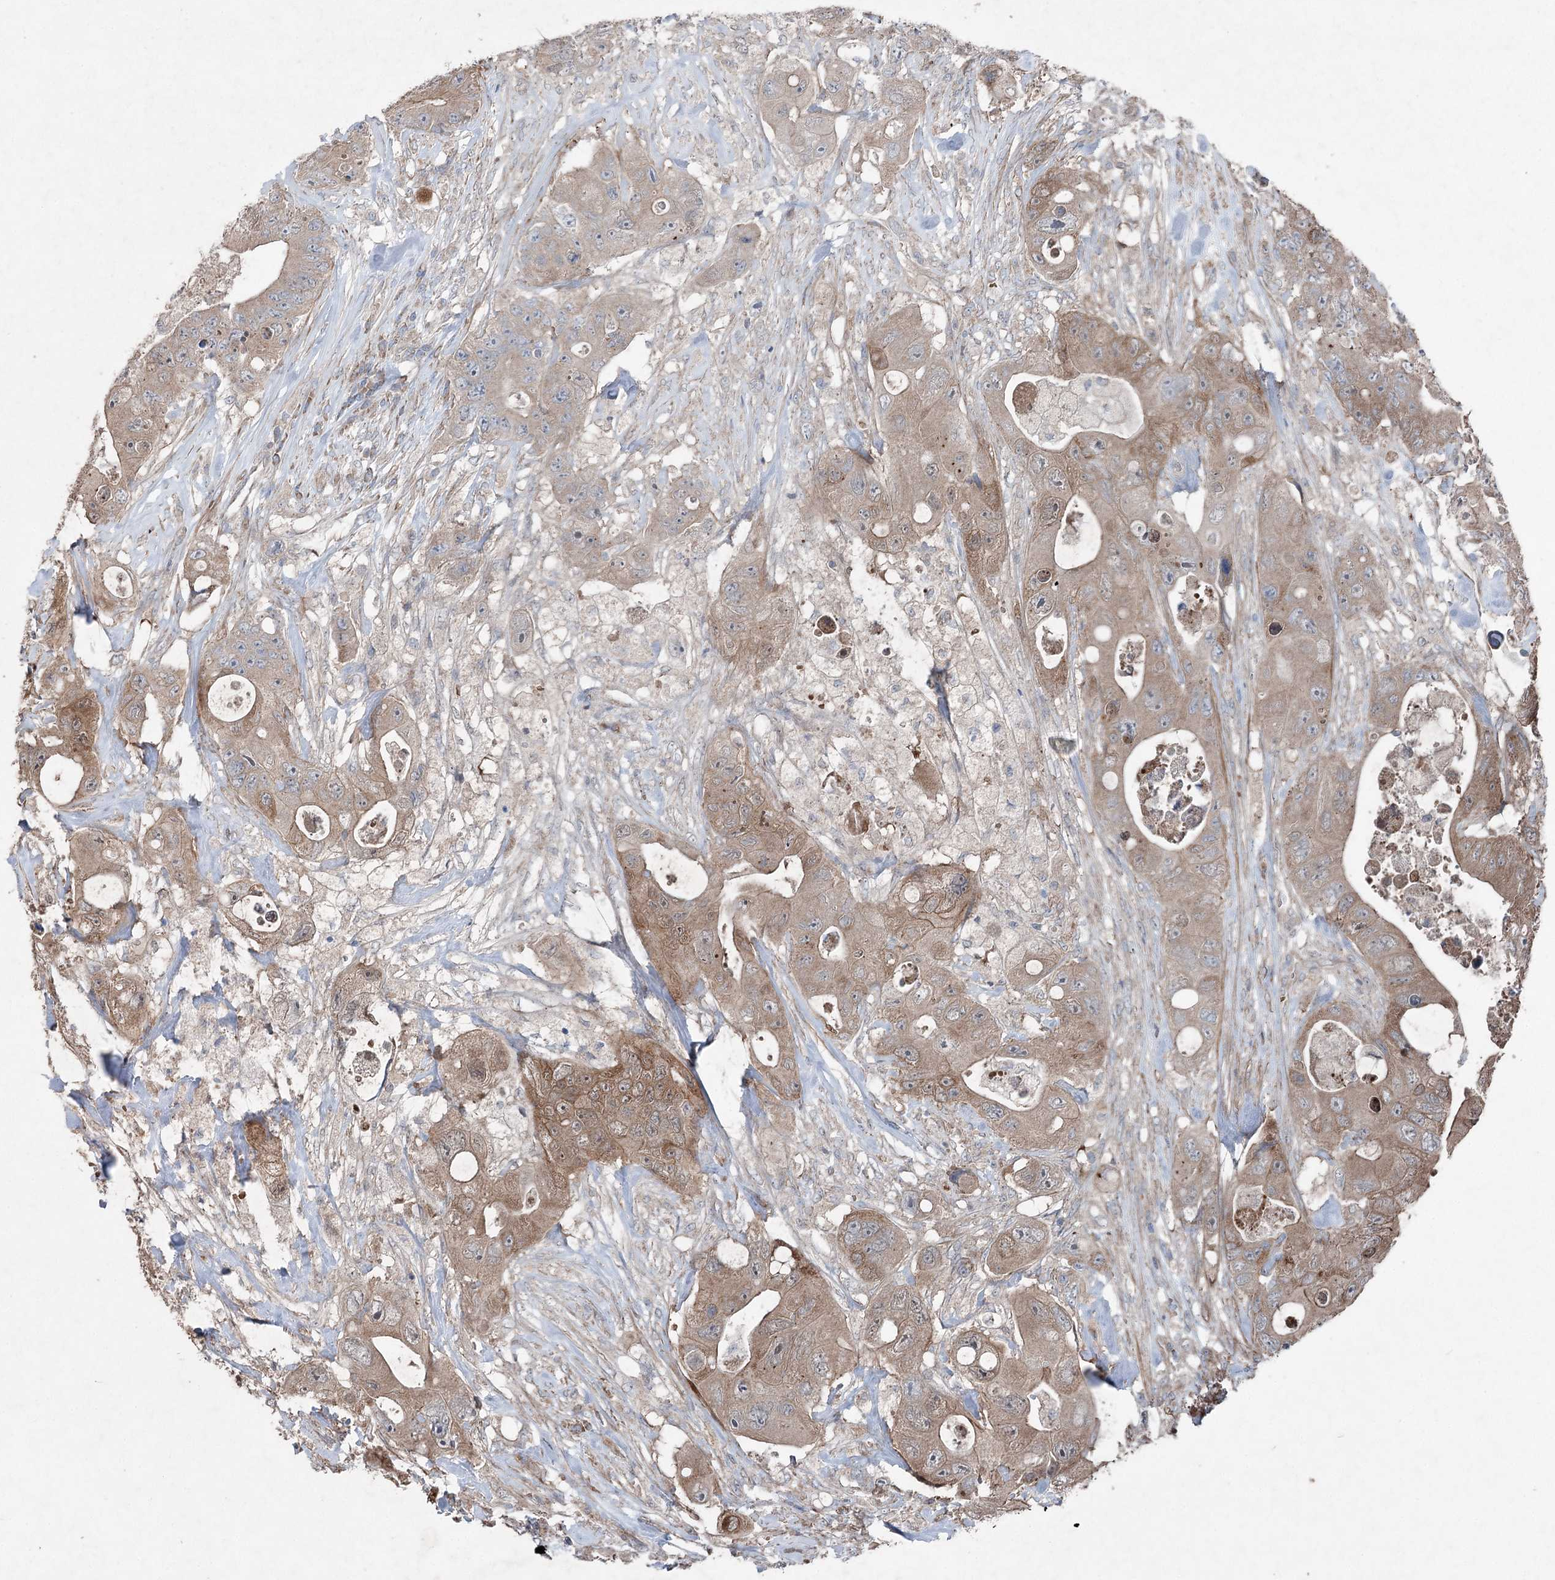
{"staining": {"intensity": "moderate", "quantity": ">75%", "location": "cytoplasmic/membranous"}, "tissue": "colorectal cancer", "cell_type": "Tumor cells", "image_type": "cancer", "snomed": [{"axis": "morphology", "description": "Adenocarcinoma, NOS"}, {"axis": "topography", "description": "Colon"}], "caption": "Adenocarcinoma (colorectal) stained with a brown dye displays moderate cytoplasmic/membranous positive positivity in about >75% of tumor cells.", "gene": "SERINC5", "patient": {"sex": "female", "age": 46}}